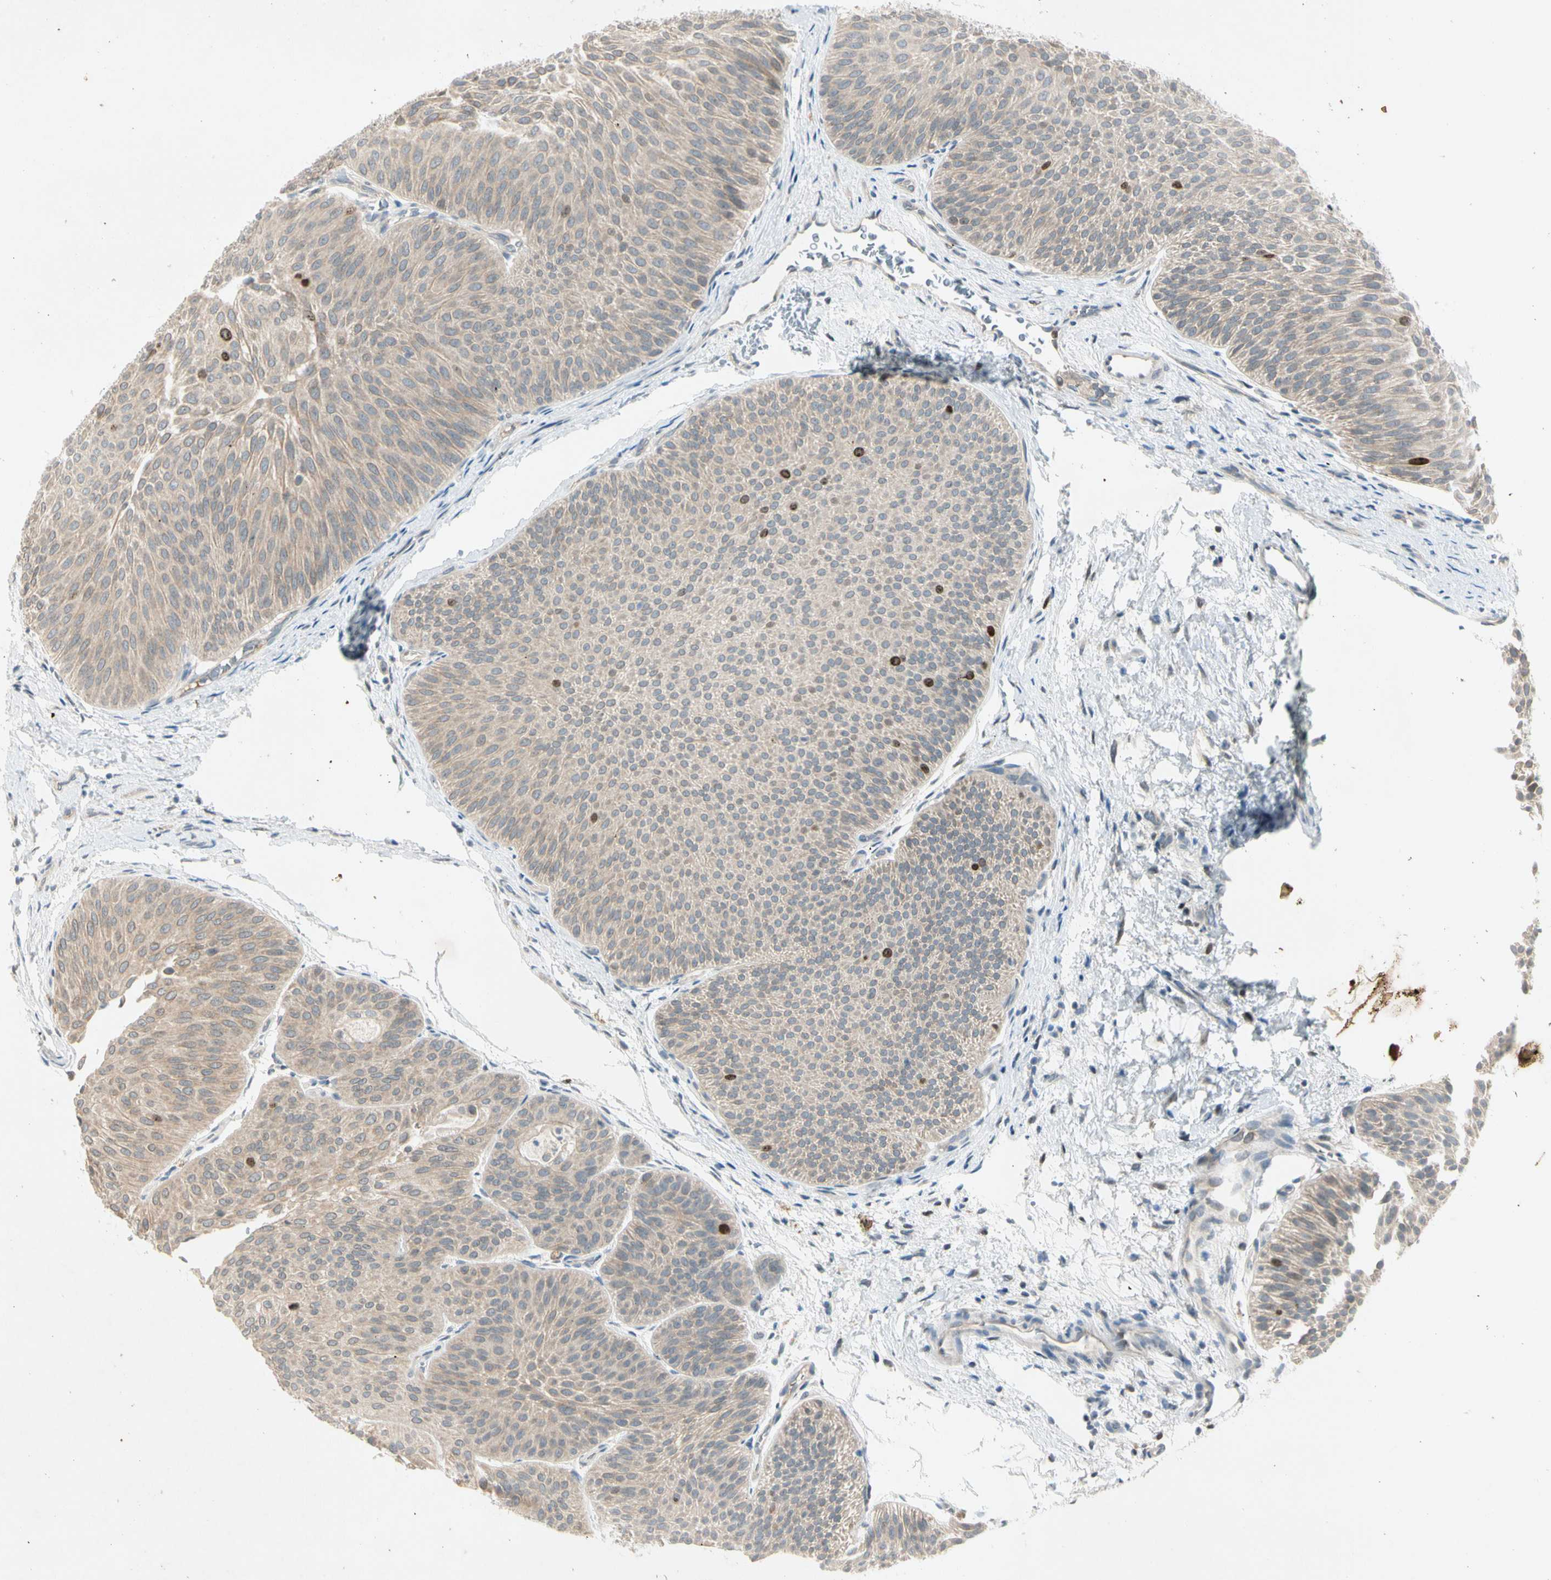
{"staining": {"intensity": "strong", "quantity": "<25%", "location": "nuclear"}, "tissue": "urothelial cancer", "cell_type": "Tumor cells", "image_type": "cancer", "snomed": [{"axis": "morphology", "description": "Urothelial carcinoma, Low grade"}, {"axis": "topography", "description": "Urinary bladder"}], "caption": "Urothelial cancer was stained to show a protein in brown. There is medium levels of strong nuclear positivity in approximately <25% of tumor cells. (brown staining indicates protein expression, while blue staining denotes nuclei).", "gene": "PITX1", "patient": {"sex": "female", "age": 60}}